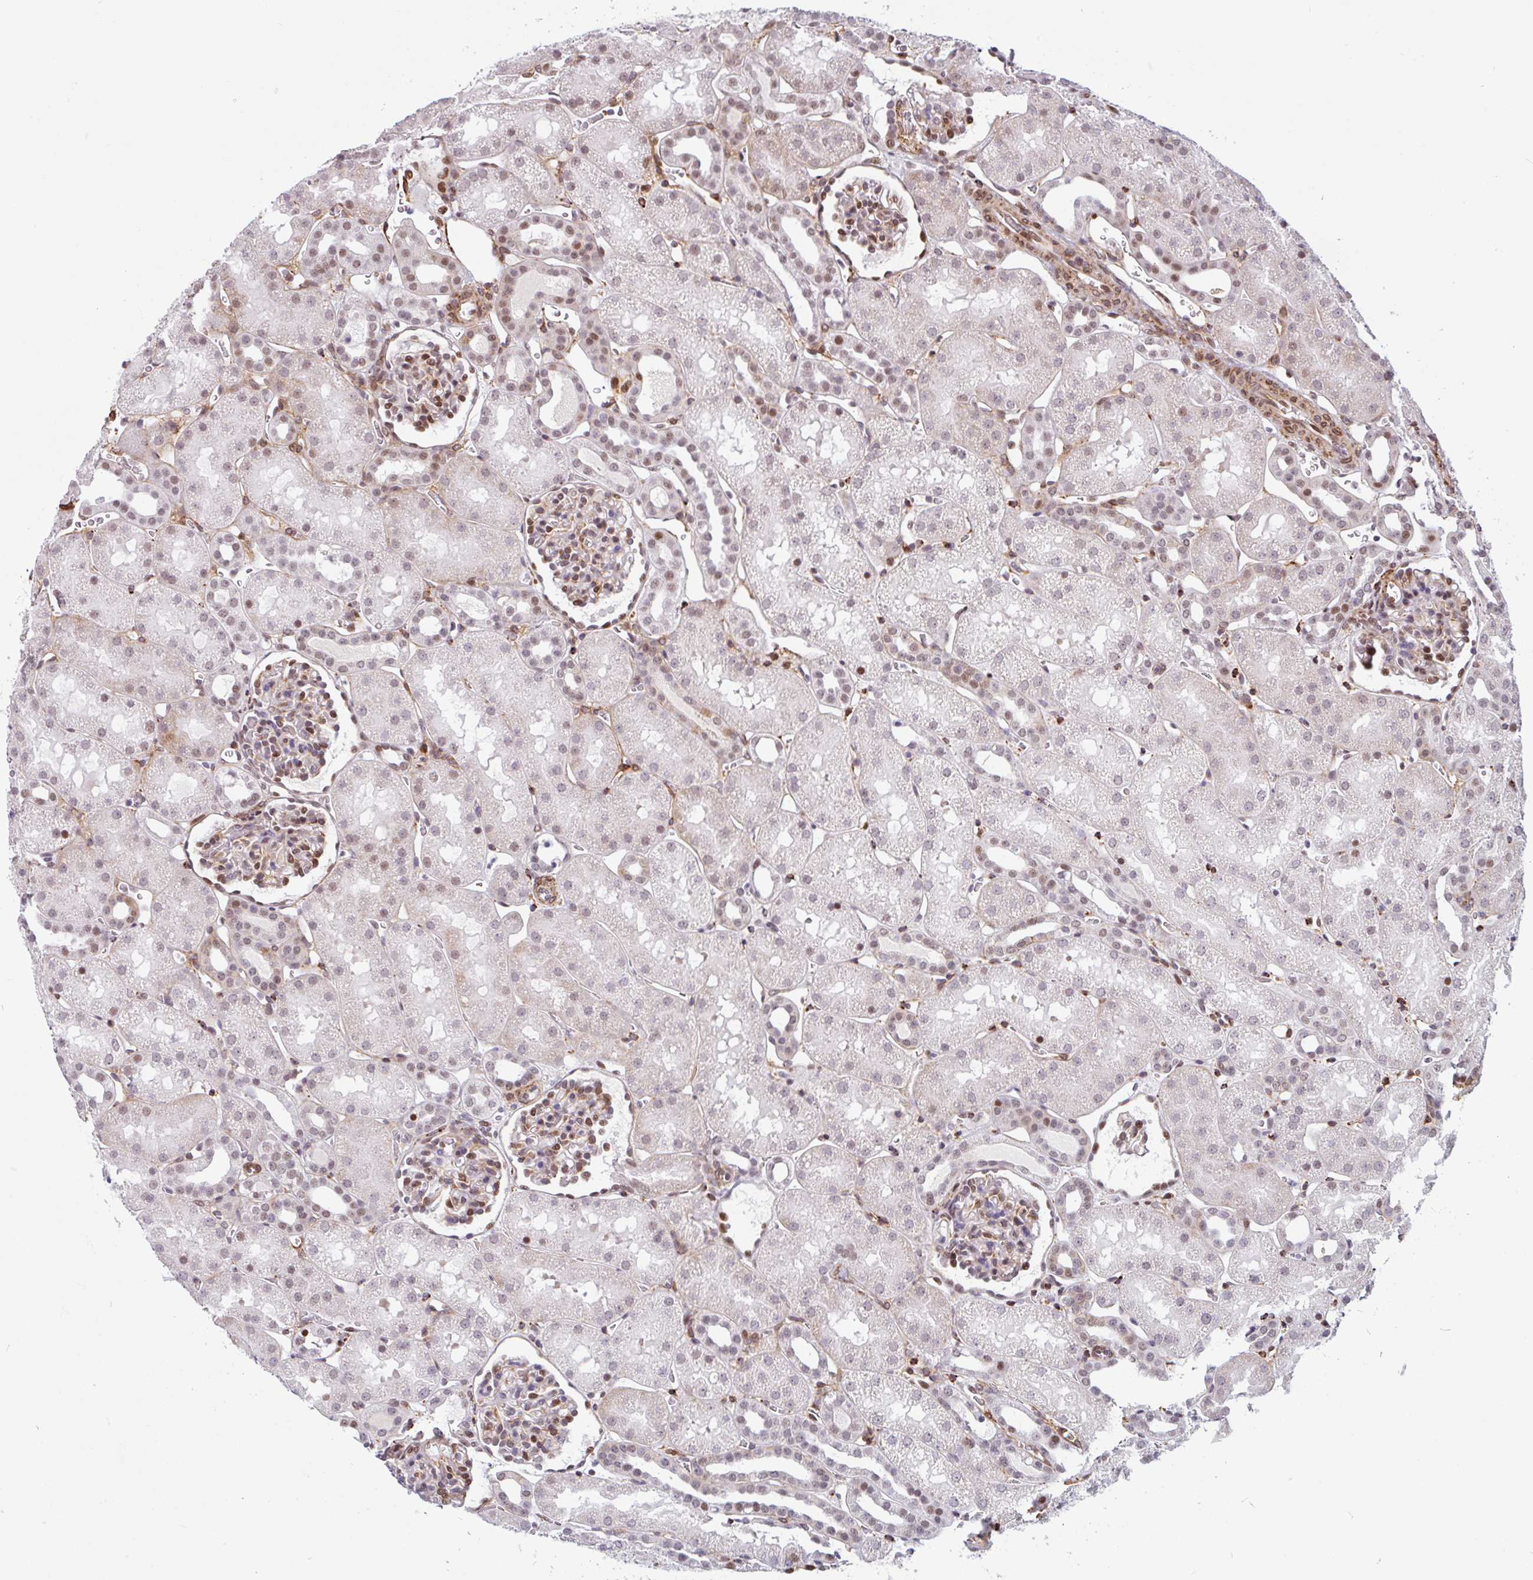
{"staining": {"intensity": "moderate", "quantity": "25%-75%", "location": "nuclear"}, "tissue": "kidney", "cell_type": "Cells in glomeruli", "image_type": "normal", "snomed": [{"axis": "morphology", "description": "Normal tissue, NOS"}, {"axis": "topography", "description": "Kidney"}], "caption": "A brown stain highlights moderate nuclear expression of a protein in cells in glomeruli of benign human kidney. Ihc stains the protein of interest in brown and the nuclei are stained blue.", "gene": "TMEM119", "patient": {"sex": "male", "age": 2}}